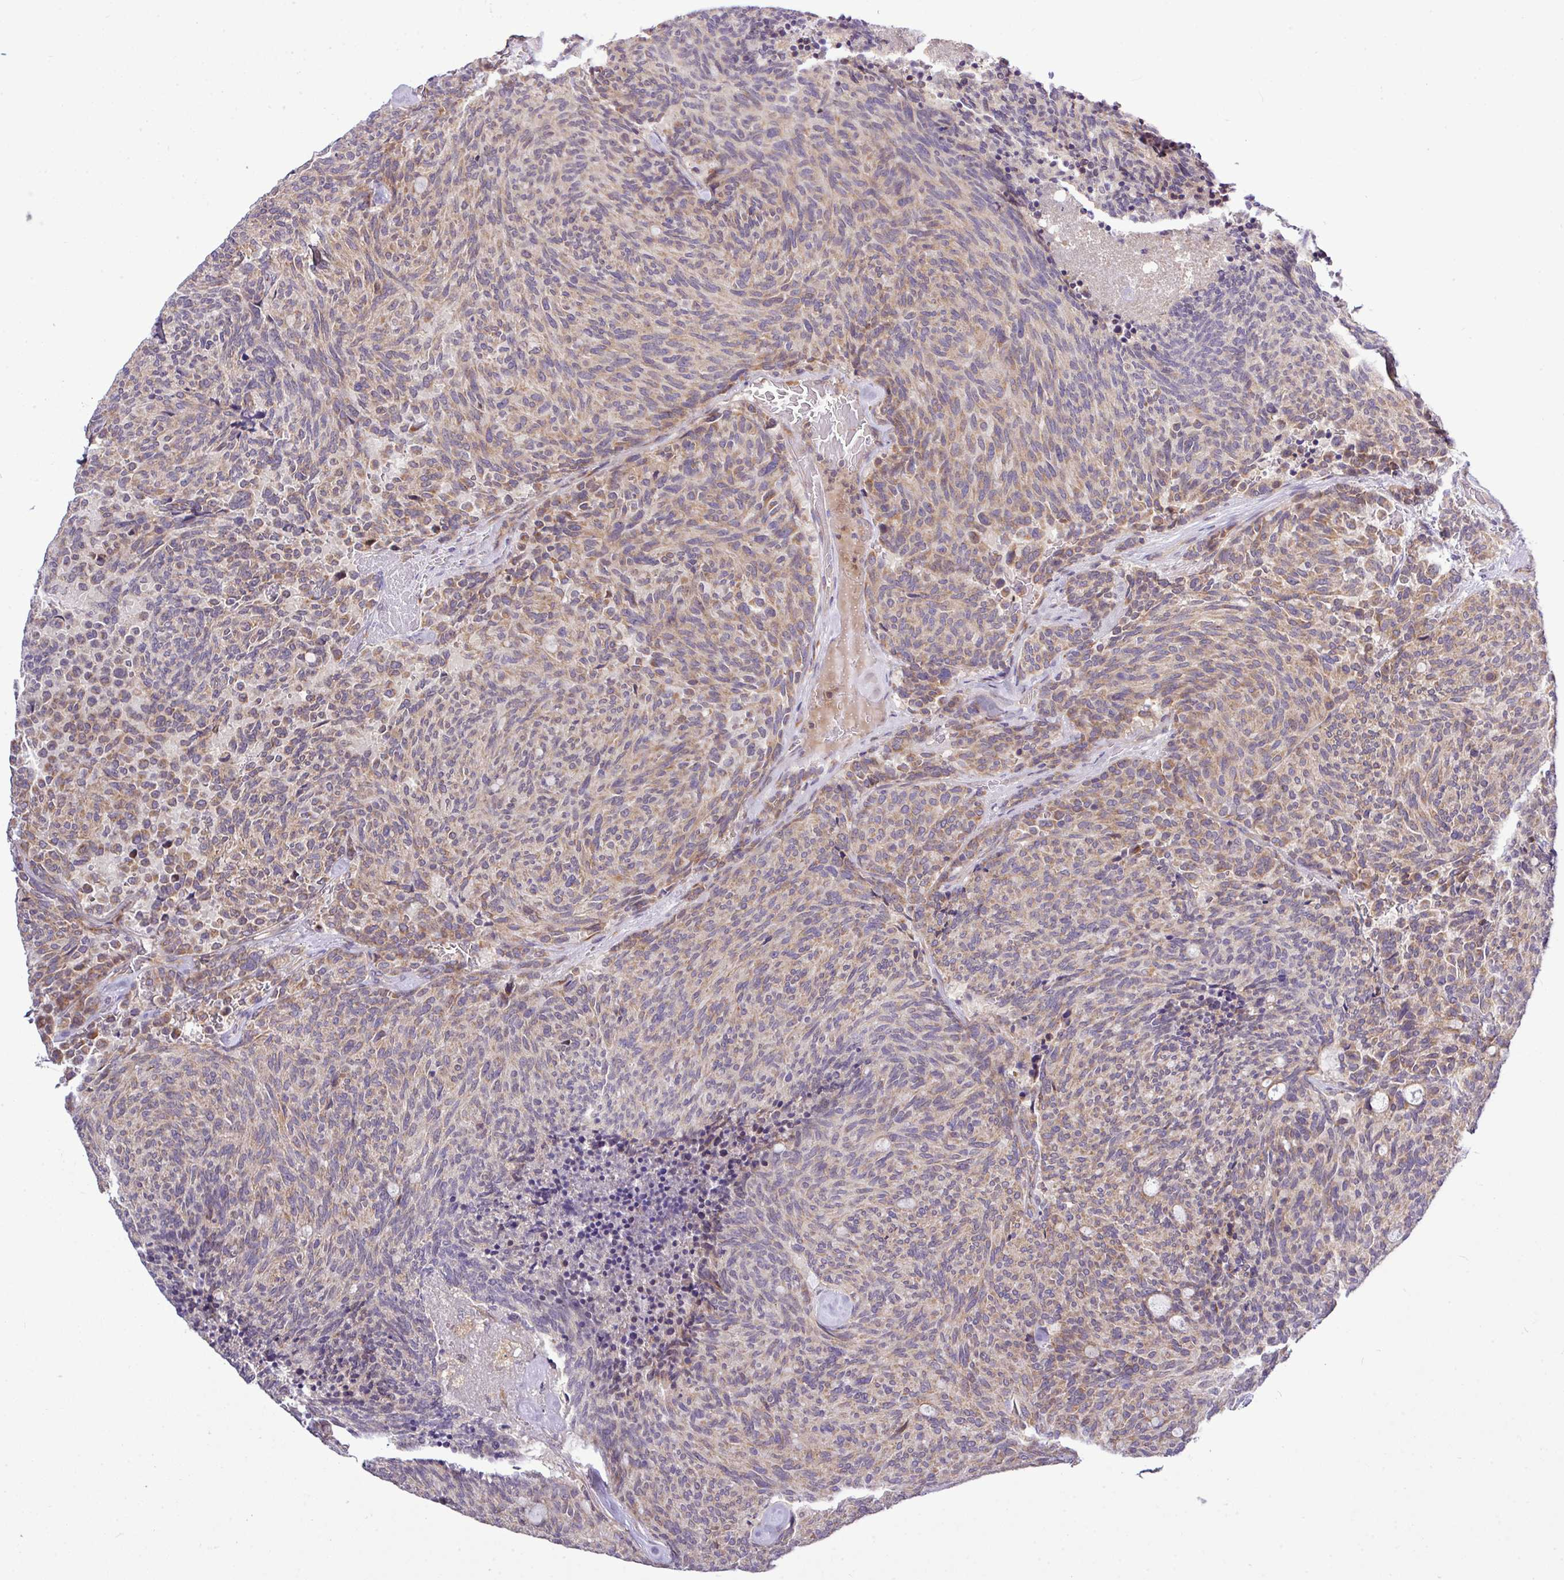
{"staining": {"intensity": "moderate", "quantity": "25%-75%", "location": "cytoplasmic/membranous"}, "tissue": "carcinoid", "cell_type": "Tumor cells", "image_type": "cancer", "snomed": [{"axis": "morphology", "description": "Carcinoid, malignant, NOS"}, {"axis": "topography", "description": "Pancreas"}], "caption": "This is an image of immunohistochemistry (IHC) staining of malignant carcinoid, which shows moderate expression in the cytoplasmic/membranous of tumor cells.", "gene": "TM2D2", "patient": {"sex": "female", "age": 54}}